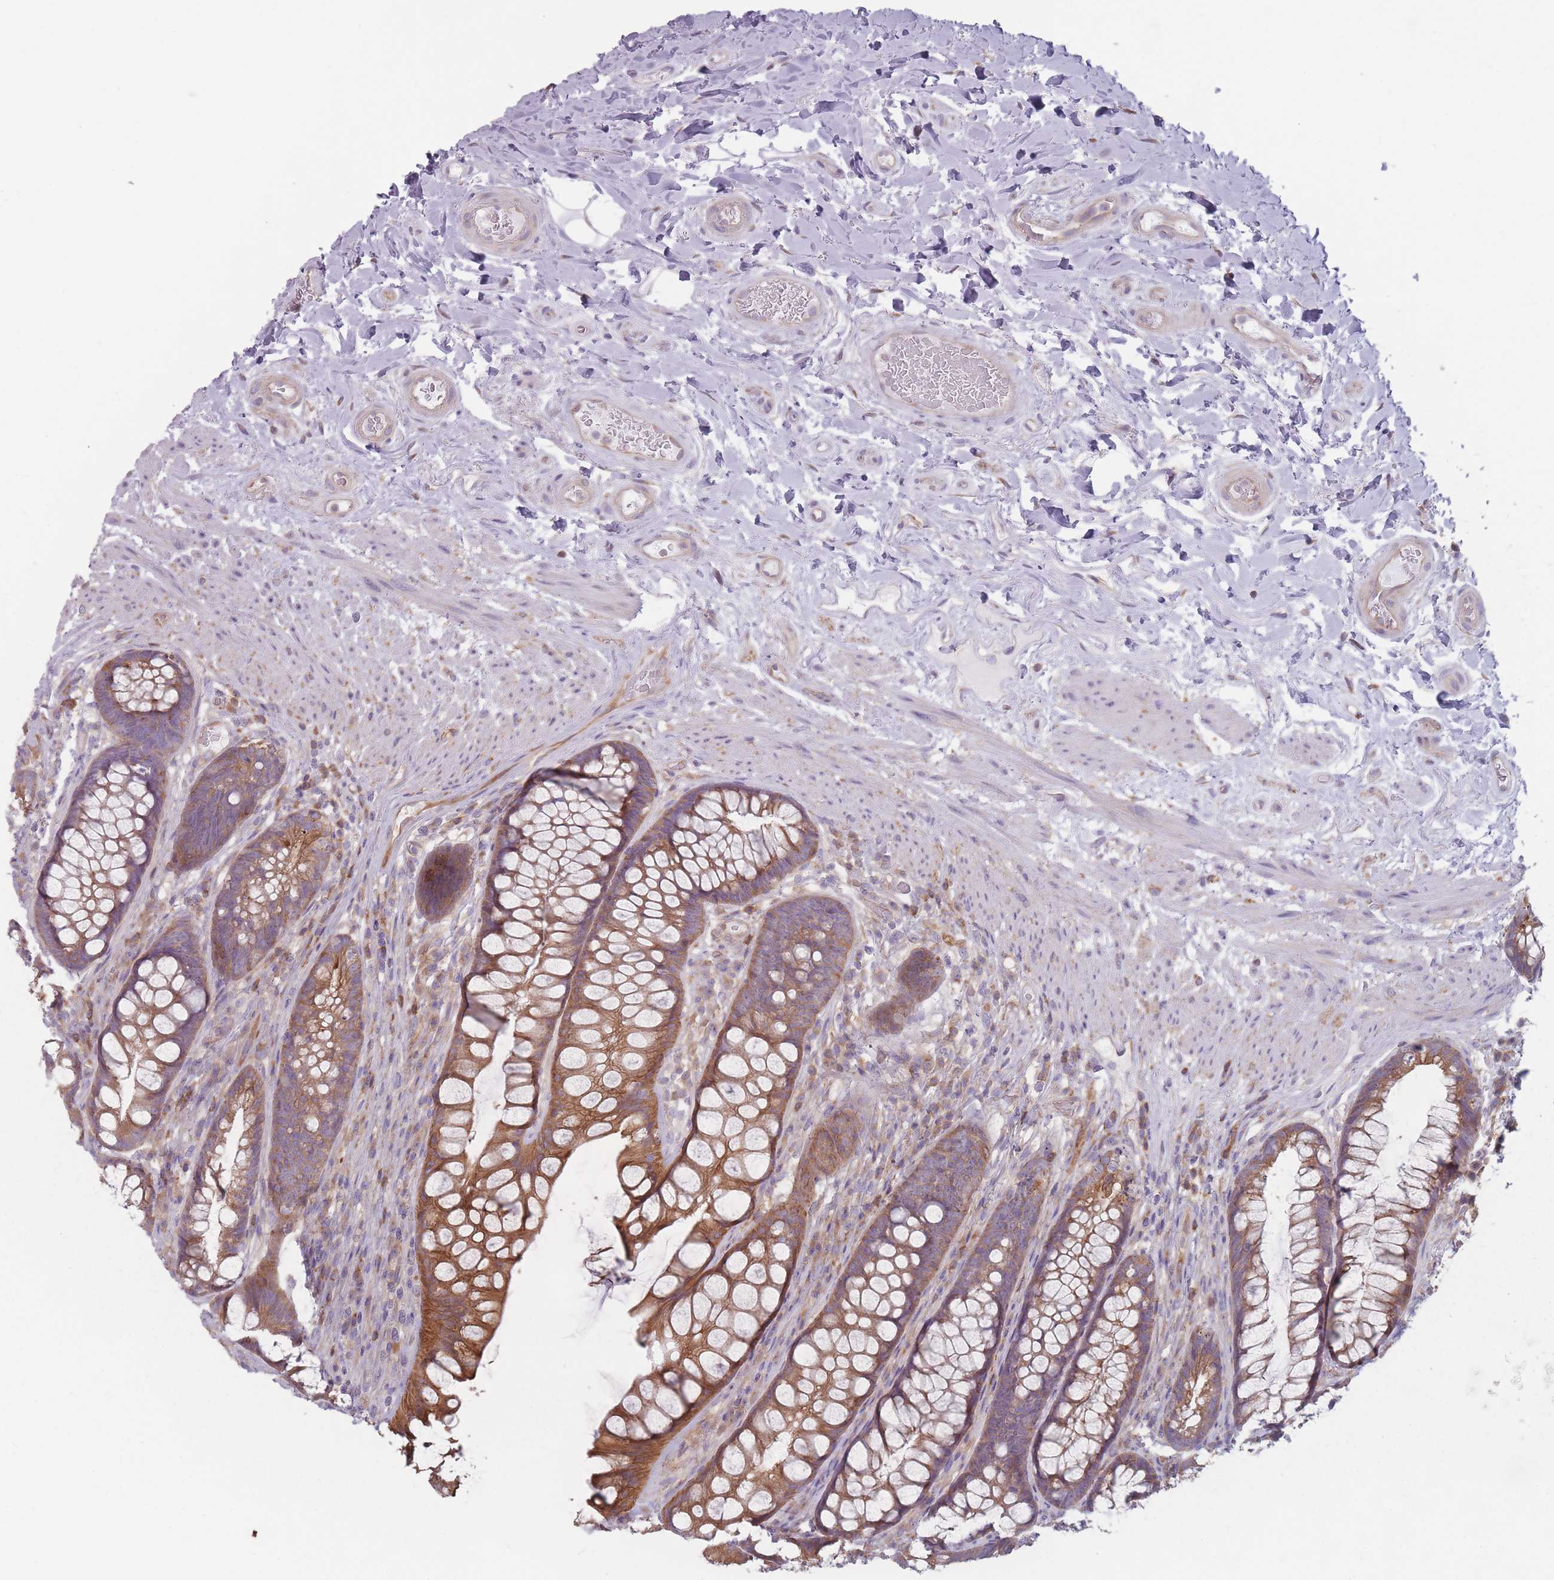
{"staining": {"intensity": "strong", "quantity": ">75%", "location": "cytoplasmic/membranous"}, "tissue": "rectum", "cell_type": "Glandular cells", "image_type": "normal", "snomed": [{"axis": "morphology", "description": "Normal tissue, NOS"}, {"axis": "topography", "description": "Rectum"}], "caption": "The photomicrograph exhibits immunohistochemical staining of normal rectum. There is strong cytoplasmic/membranous expression is identified in approximately >75% of glandular cells.", "gene": "HSBP1L1", "patient": {"sex": "male", "age": 74}}